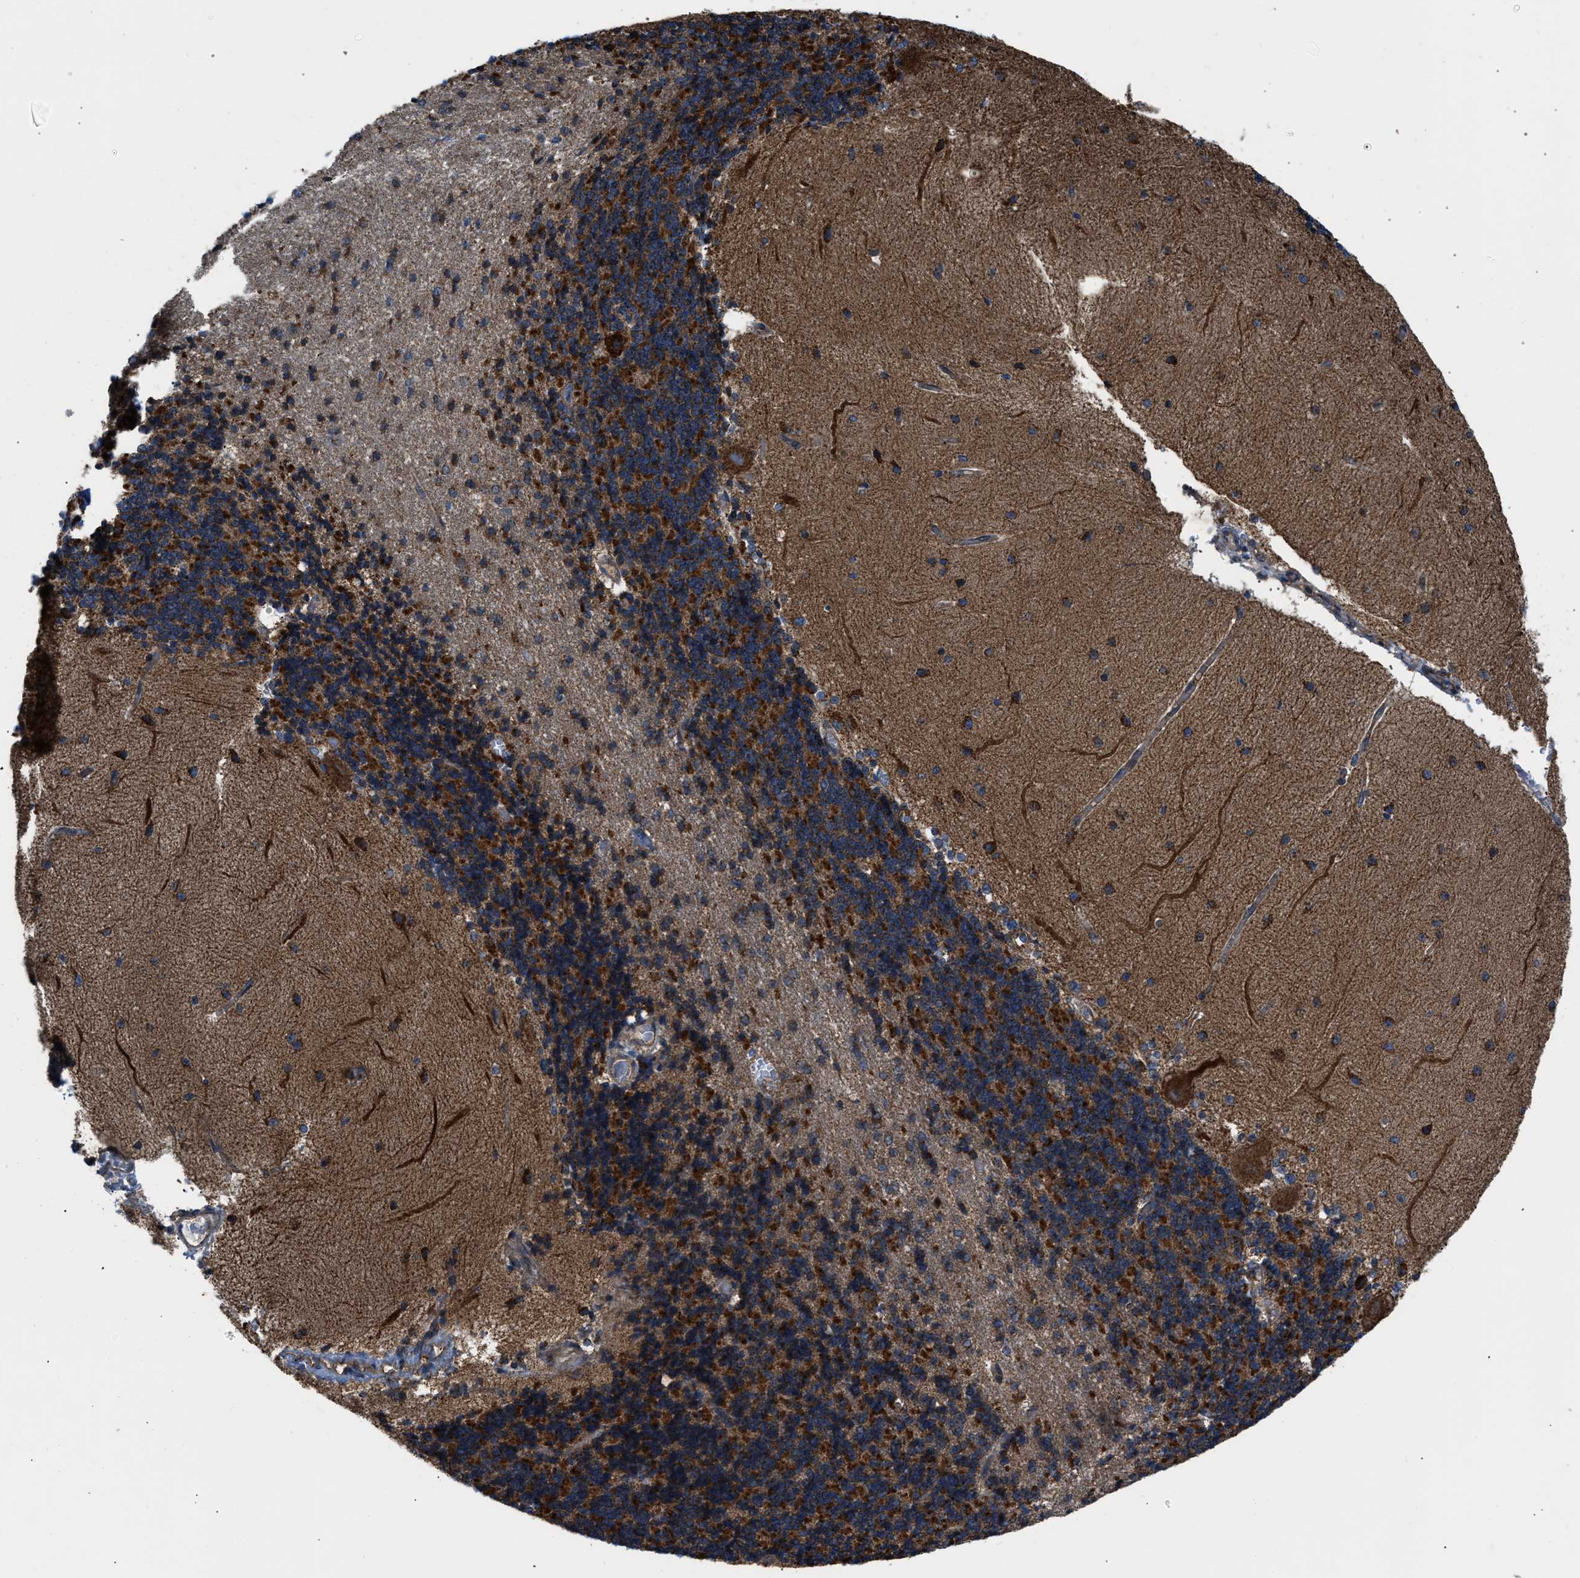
{"staining": {"intensity": "strong", "quantity": ">75%", "location": "cytoplasmic/membranous"}, "tissue": "cerebellum", "cell_type": "Cells in granular layer", "image_type": "normal", "snomed": [{"axis": "morphology", "description": "Normal tissue, NOS"}, {"axis": "topography", "description": "Cerebellum"}], "caption": "Immunohistochemistry photomicrograph of benign cerebellum stained for a protein (brown), which shows high levels of strong cytoplasmic/membranous positivity in approximately >75% of cells in granular layer.", "gene": "OPTN", "patient": {"sex": "female", "age": 54}}